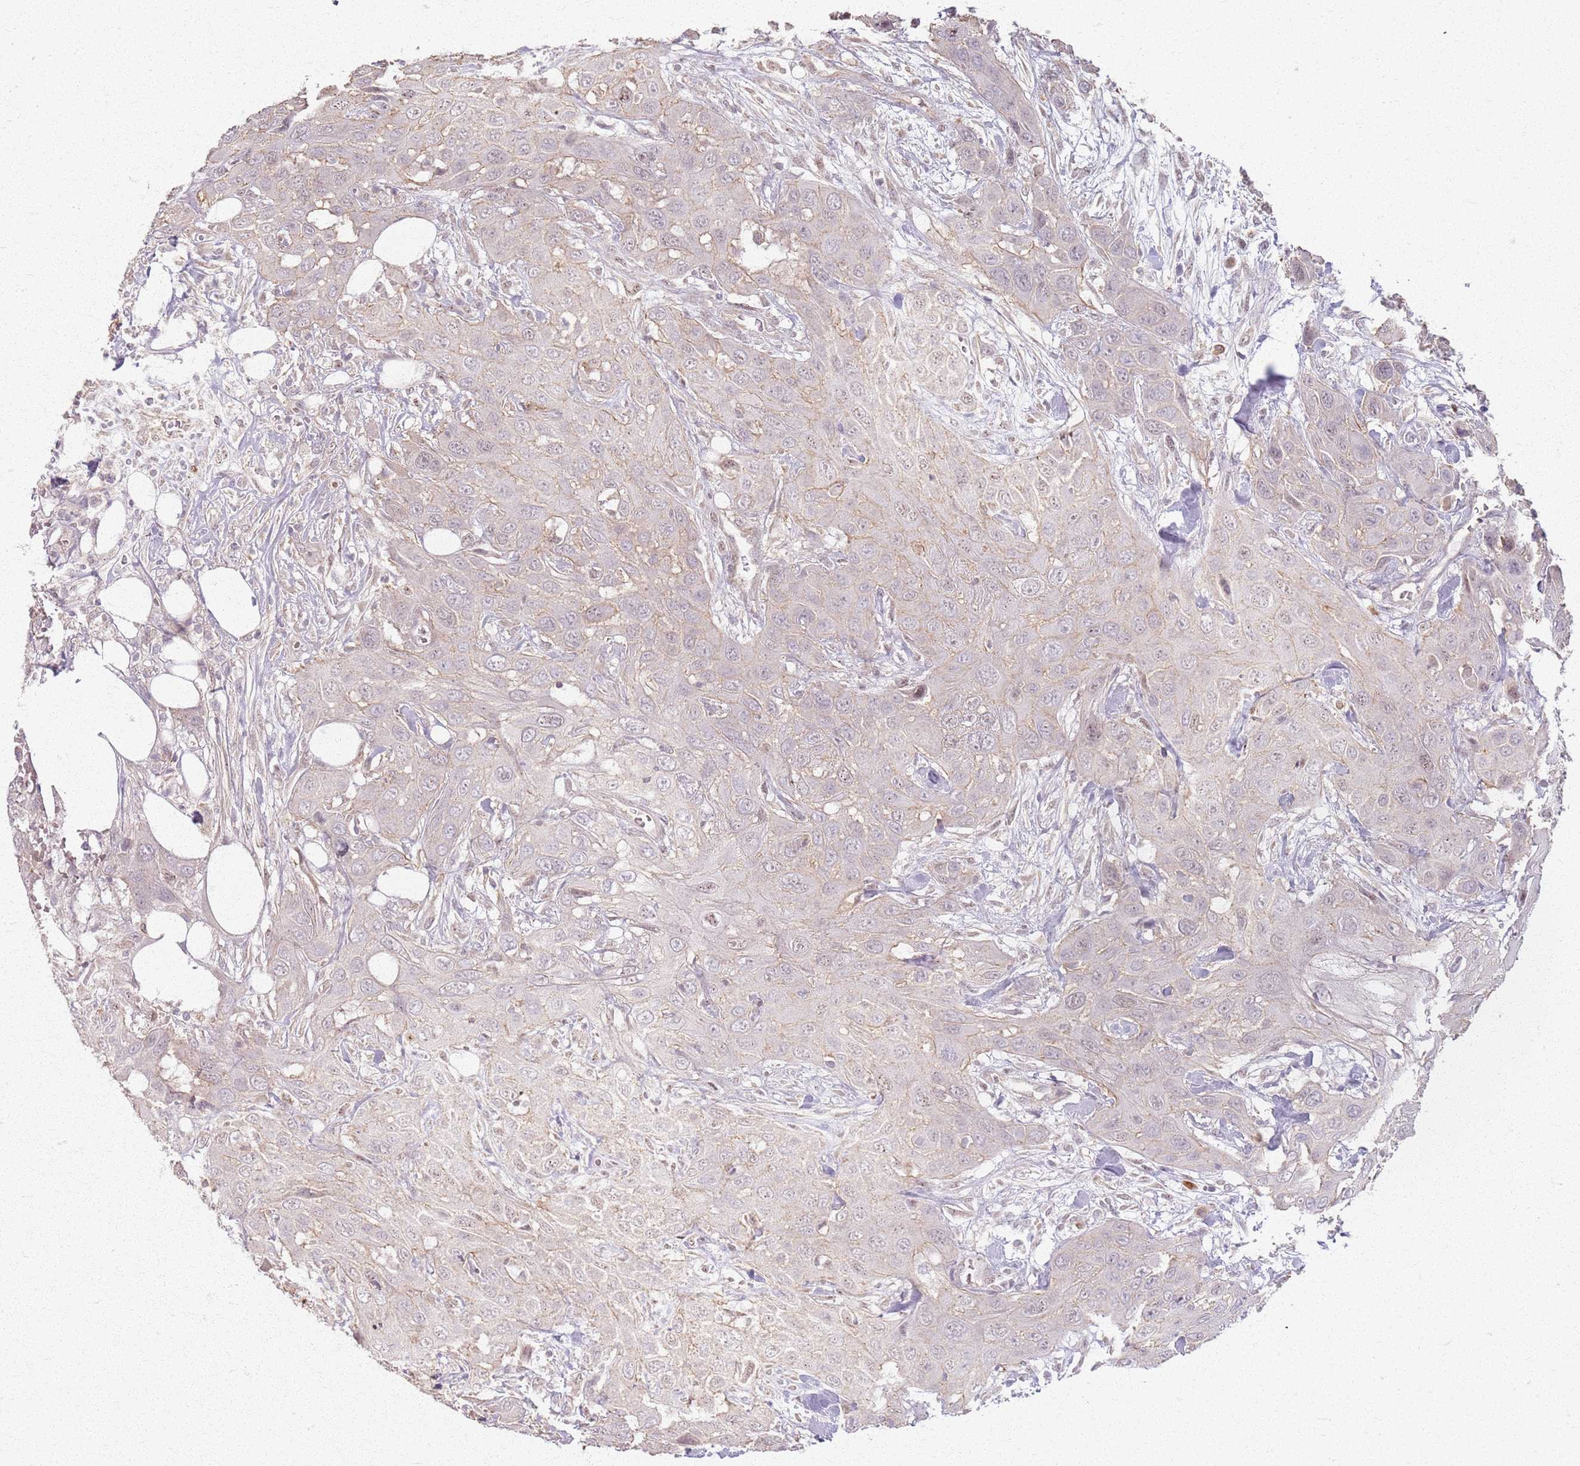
{"staining": {"intensity": "negative", "quantity": "none", "location": "none"}, "tissue": "head and neck cancer", "cell_type": "Tumor cells", "image_type": "cancer", "snomed": [{"axis": "morphology", "description": "Squamous cell carcinoma, NOS"}, {"axis": "topography", "description": "Head-Neck"}], "caption": "The histopathology image displays no significant staining in tumor cells of head and neck squamous cell carcinoma.", "gene": "KCNA5", "patient": {"sex": "male", "age": 81}}